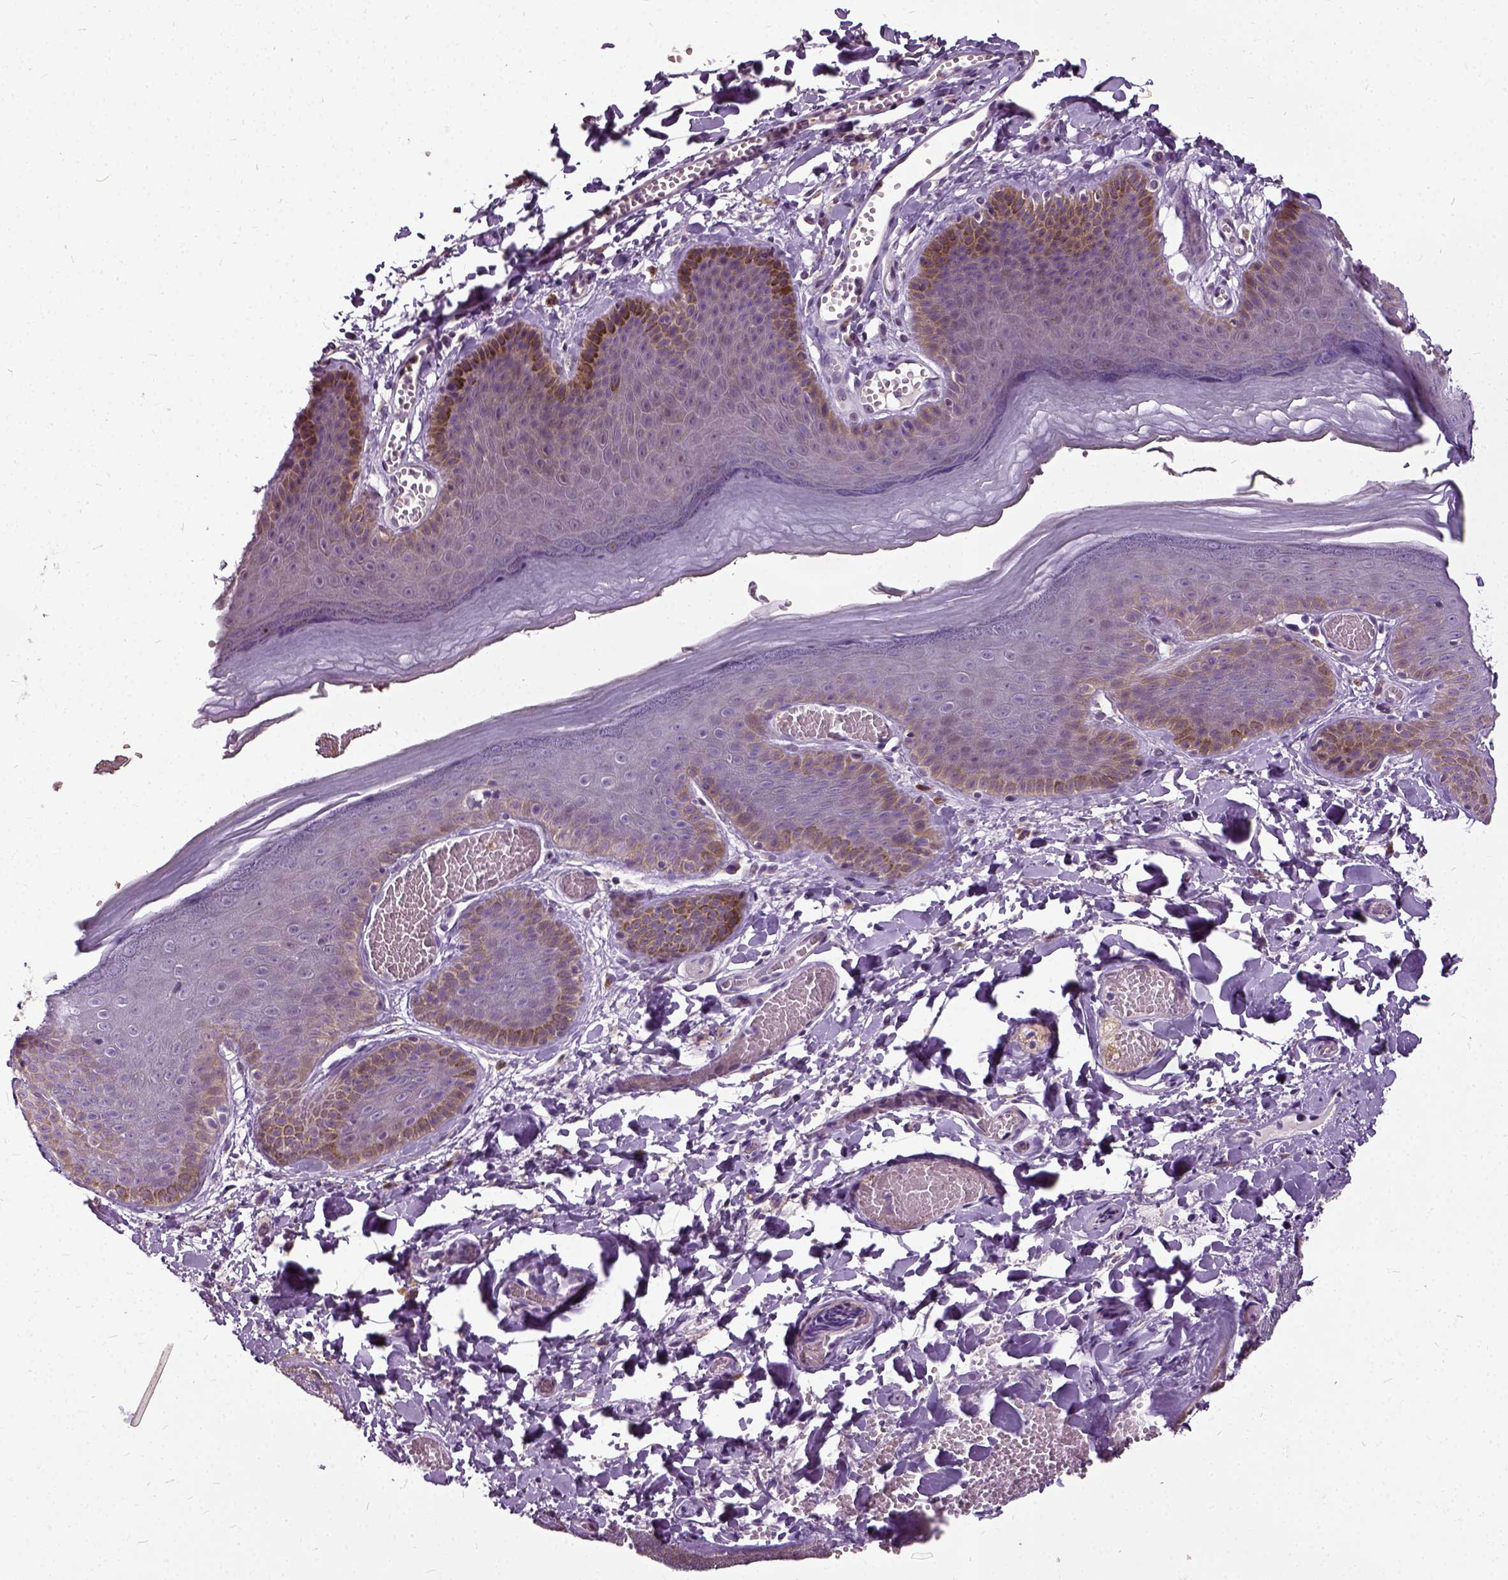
{"staining": {"intensity": "moderate", "quantity": "25%-75%", "location": "cytoplasmic/membranous"}, "tissue": "skin", "cell_type": "Epidermal cells", "image_type": "normal", "snomed": [{"axis": "morphology", "description": "Normal tissue, NOS"}, {"axis": "topography", "description": "Anal"}], "caption": "The micrograph demonstrates immunohistochemical staining of normal skin. There is moderate cytoplasmic/membranous staining is present in approximately 25%-75% of epidermal cells. Nuclei are stained in blue.", "gene": "ILRUN", "patient": {"sex": "male", "age": 53}}